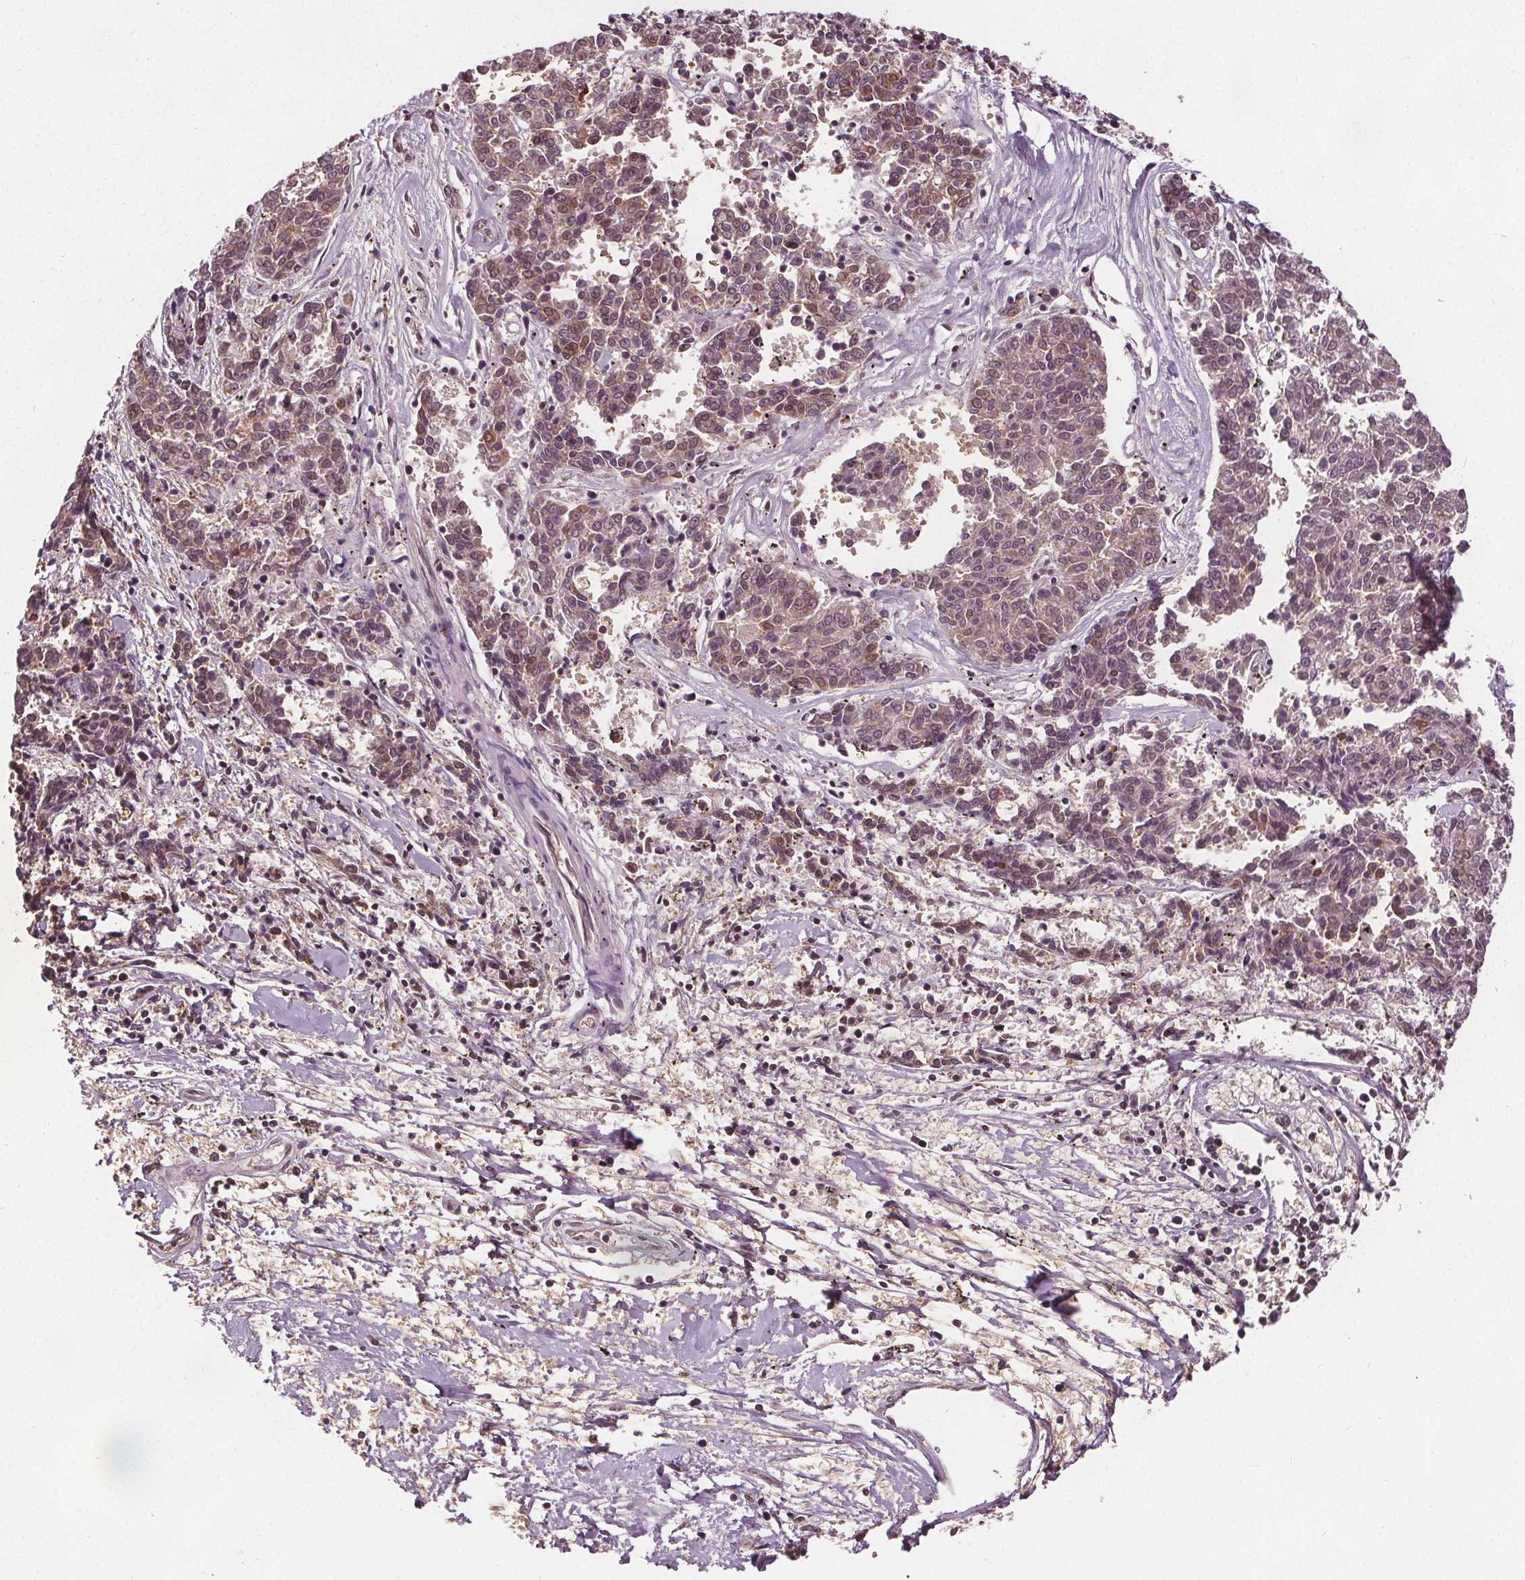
{"staining": {"intensity": "weak", "quantity": ">75%", "location": "nuclear"}, "tissue": "melanoma", "cell_type": "Tumor cells", "image_type": "cancer", "snomed": [{"axis": "morphology", "description": "Malignant melanoma, NOS"}, {"axis": "topography", "description": "Skin"}], "caption": "Malignant melanoma stained for a protein shows weak nuclear positivity in tumor cells.", "gene": "IWS1", "patient": {"sex": "female", "age": 72}}